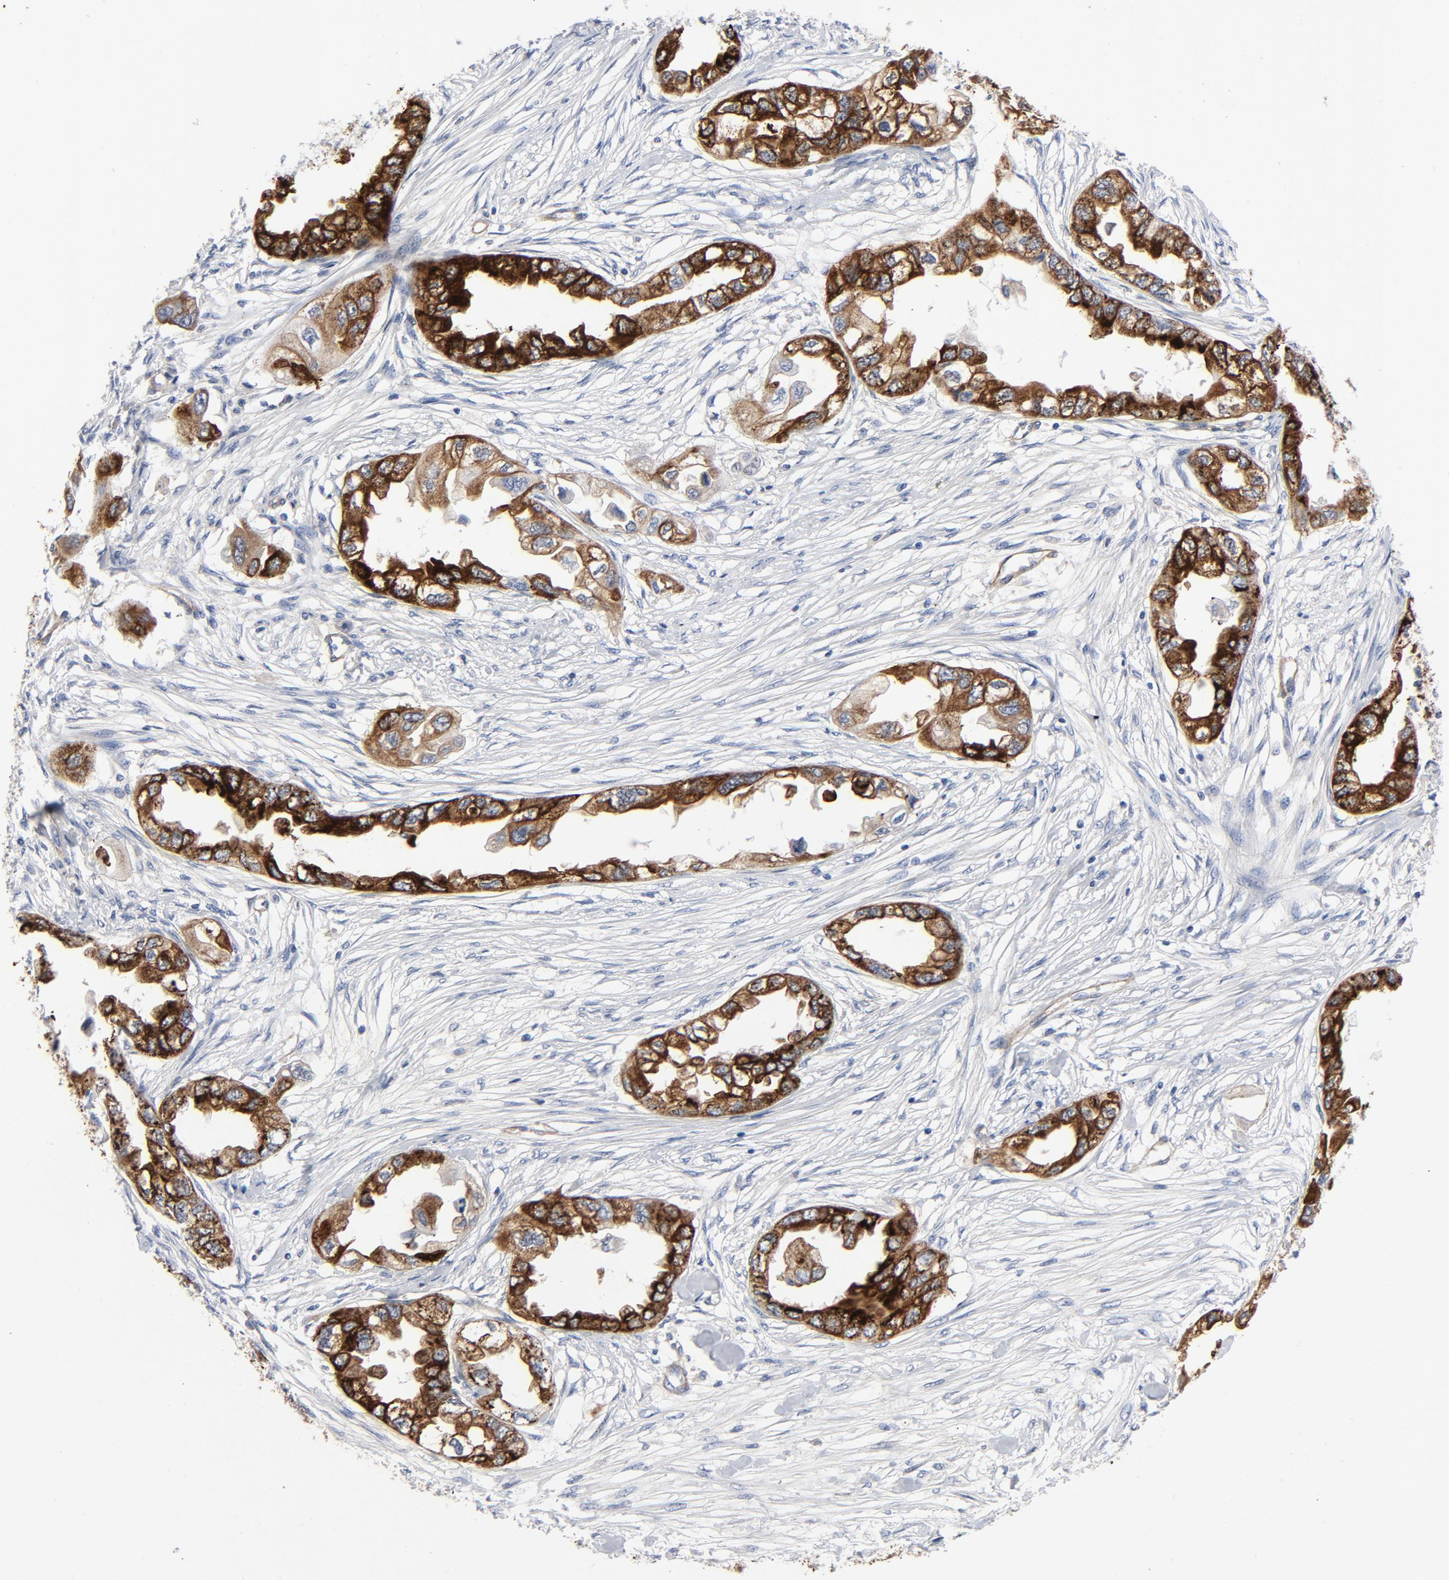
{"staining": {"intensity": "strong", "quantity": ">75%", "location": "cytoplasmic/membranous"}, "tissue": "endometrial cancer", "cell_type": "Tumor cells", "image_type": "cancer", "snomed": [{"axis": "morphology", "description": "Adenocarcinoma, NOS"}, {"axis": "topography", "description": "Endometrium"}], "caption": "Immunohistochemistry (DAB) staining of human adenocarcinoma (endometrial) exhibits strong cytoplasmic/membranous protein expression in about >75% of tumor cells.", "gene": "LAMC1", "patient": {"sex": "female", "age": 67}}